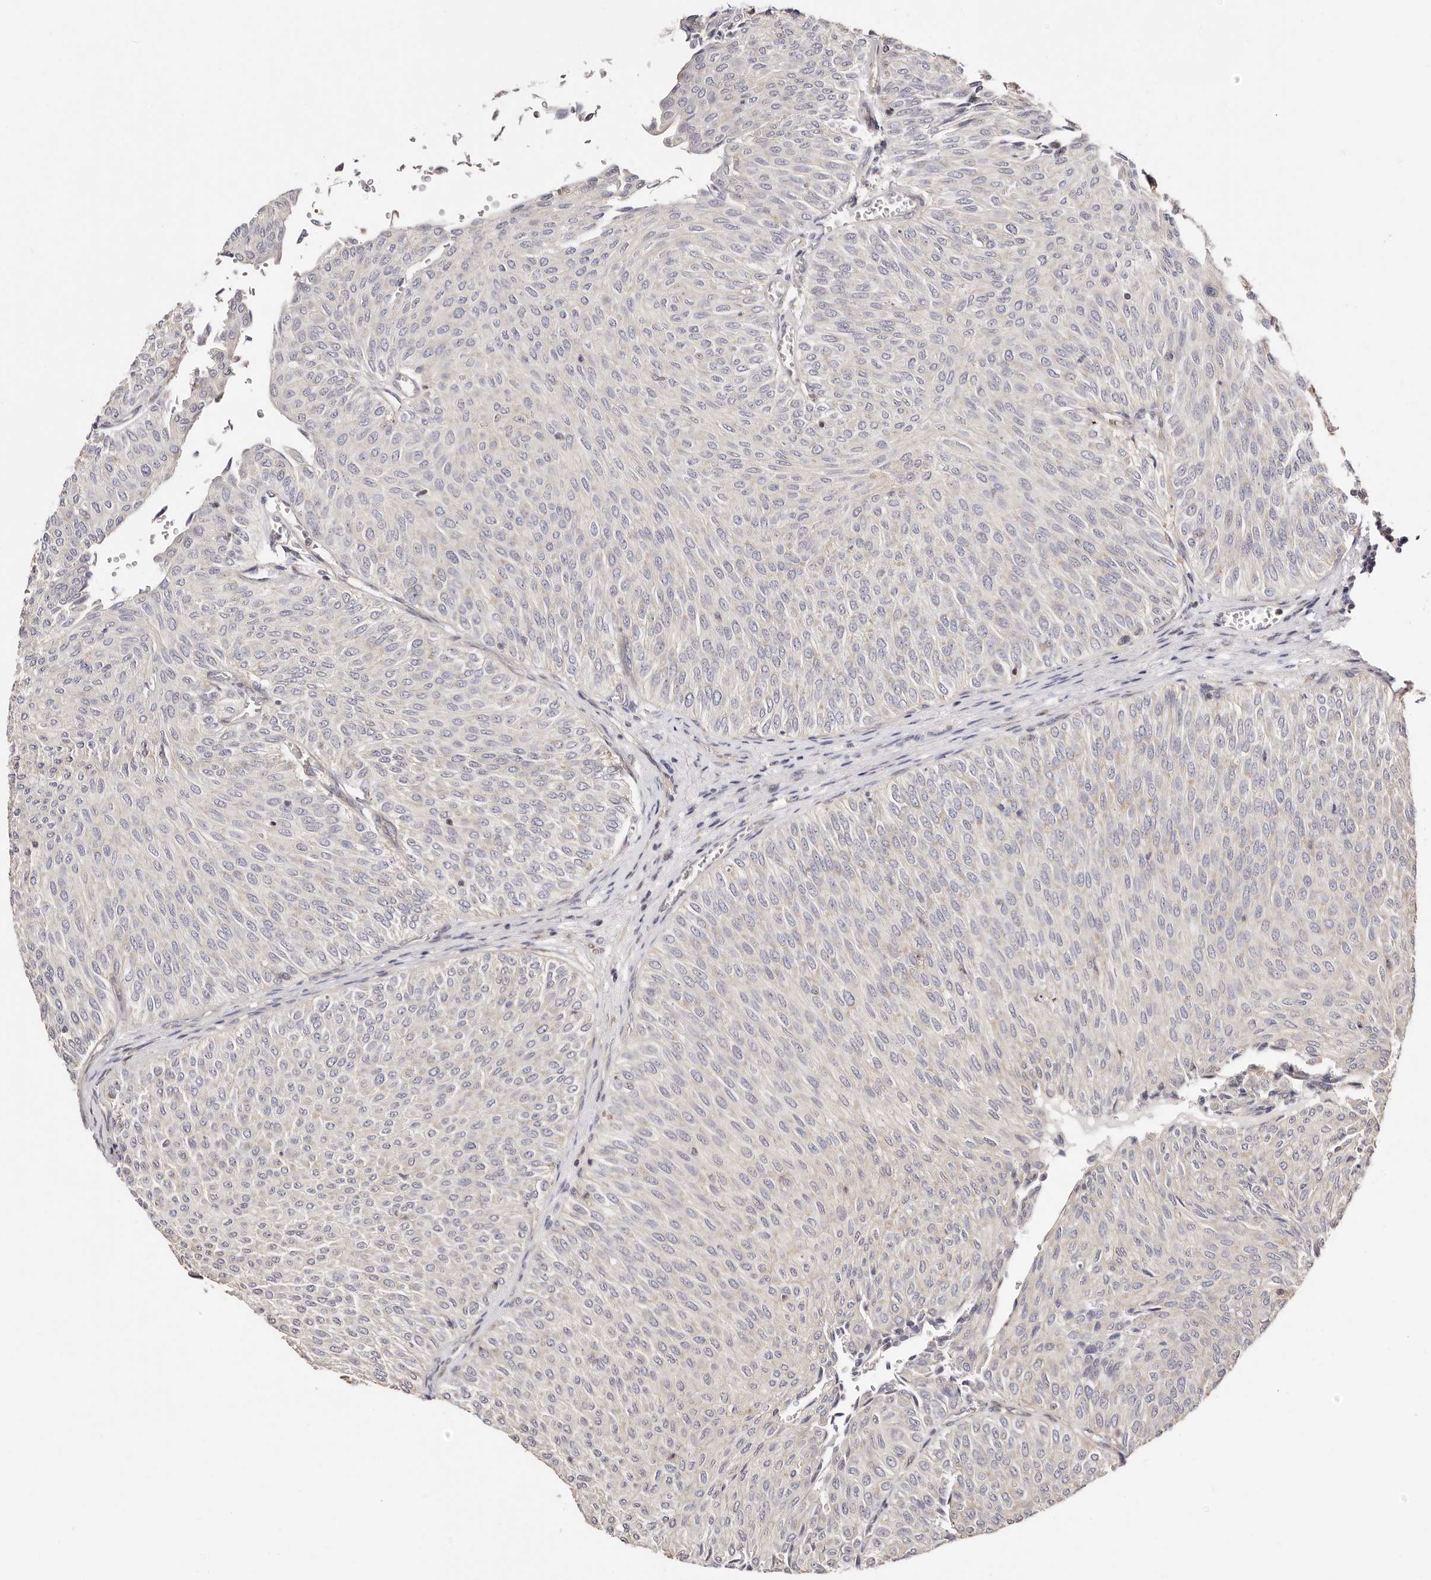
{"staining": {"intensity": "negative", "quantity": "none", "location": "none"}, "tissue": "urothelial cancer", "cell_type": "Tumor cells", "image_type": "cancer", "snomed": [{"axis": "morphology", "description": "Urothelial carcinoma, Low grade"}, {"axis": "topography", "description": "Urinary bladder"}], "caption": "This histopathology image is of urothelial cancer stained with immunohistochemistry (IHC) to label a protein in brown with the nuclei are counter-stained blue. There is no expression in tumor cells.", "gene": "MAPK1", "patient": {"sex": "male", "age": 78}}